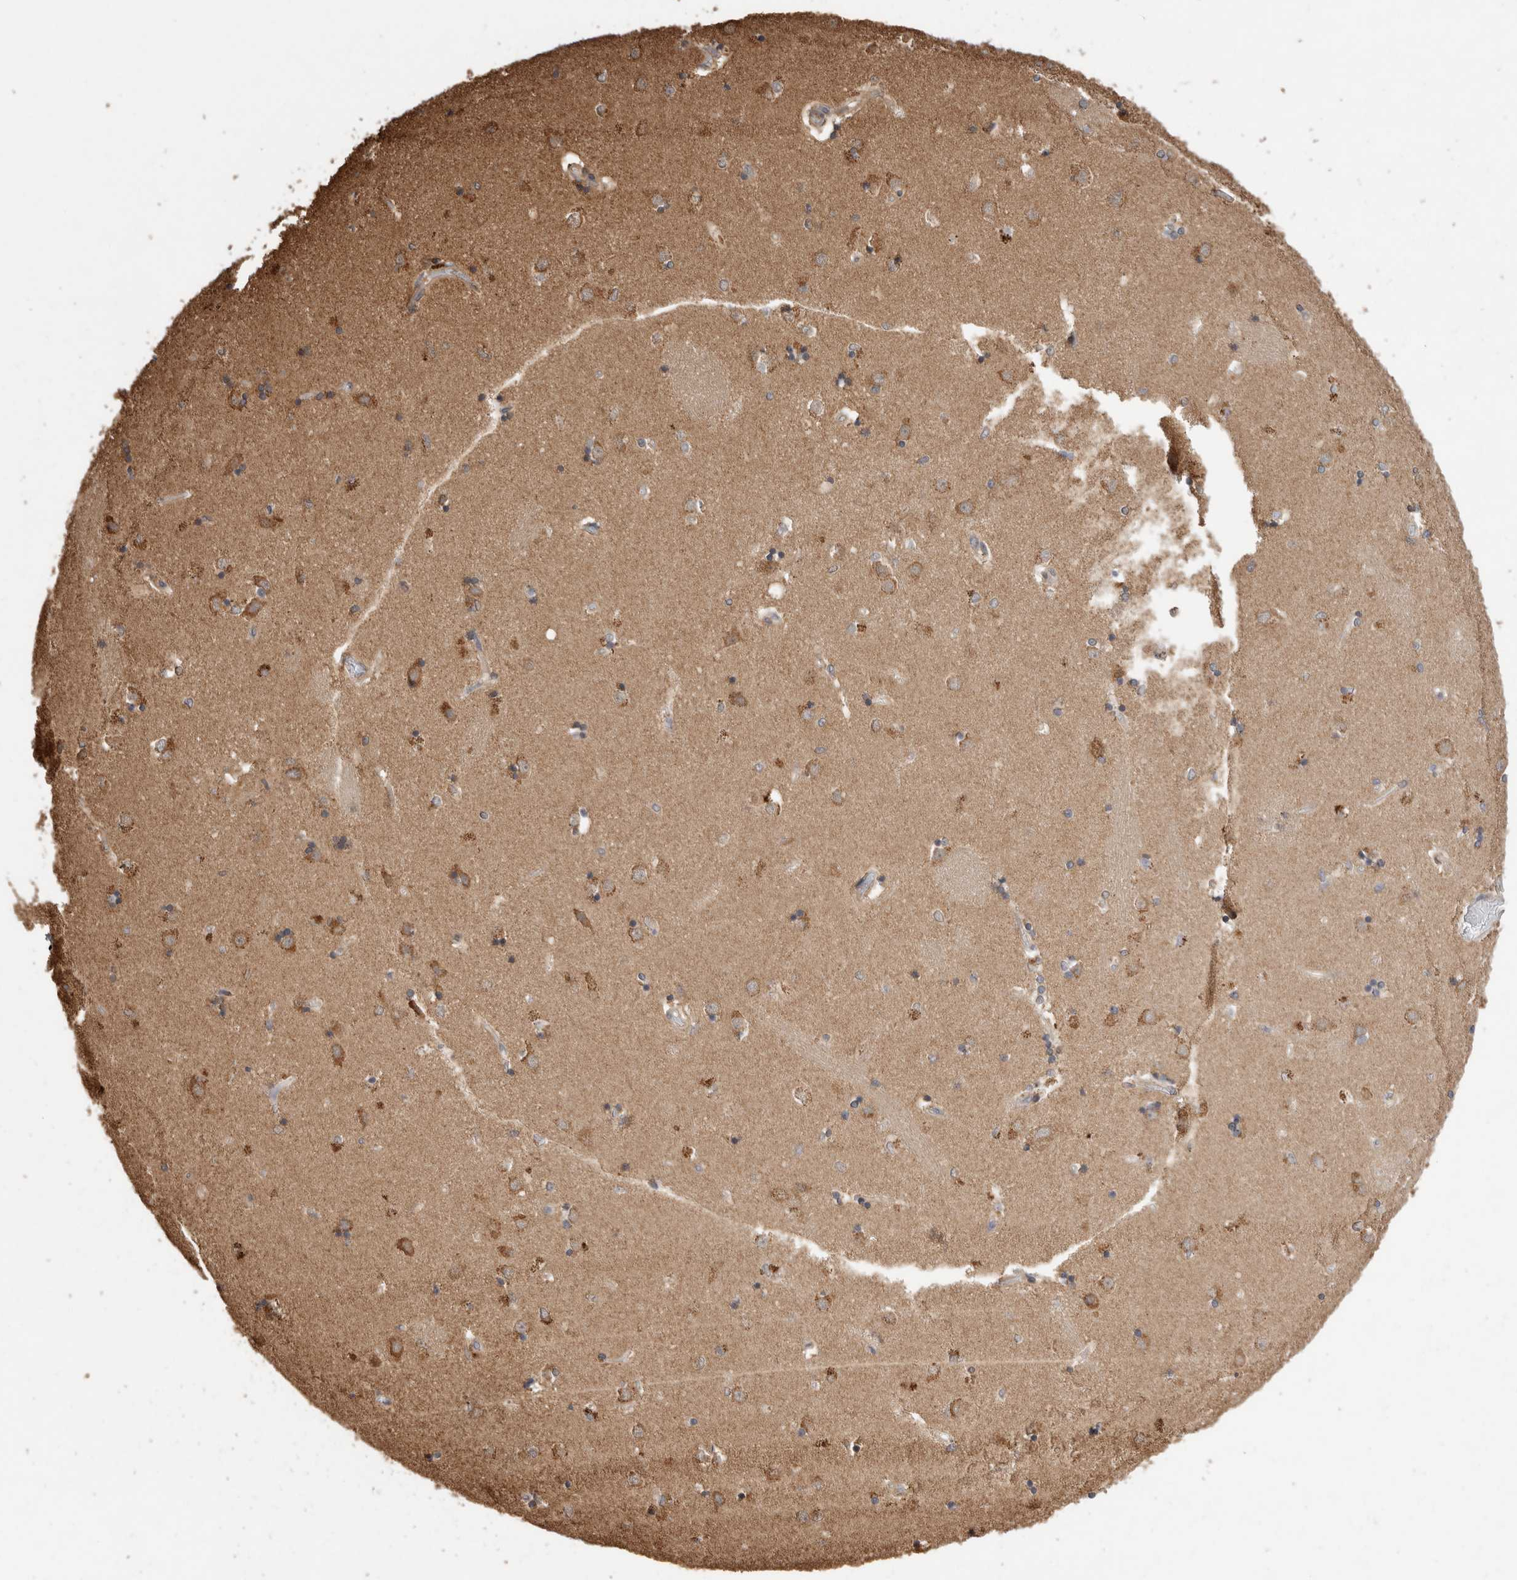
{"staining": {"intensity": "moderate", "quantity": "25%-75%", "location": "cytoplasmic/membranous"}, "tissue": "caudate", "cell_type": "Glial cells", "image_type": "normal", "snomed": [{"axis": "morphology", "description": "Normal tissue, NOS"}, {"axis": "topography", "description": "Lateral ventricle wall"}], "caption": "DAB immunohistochemical staining of benign human caudate exhibits moderate cytoplasmic/membranous protein positivity in about 25%-75% of glial cells.", "gene": "IMMP2L", "patient": {"sex": "male", "age": 45}}